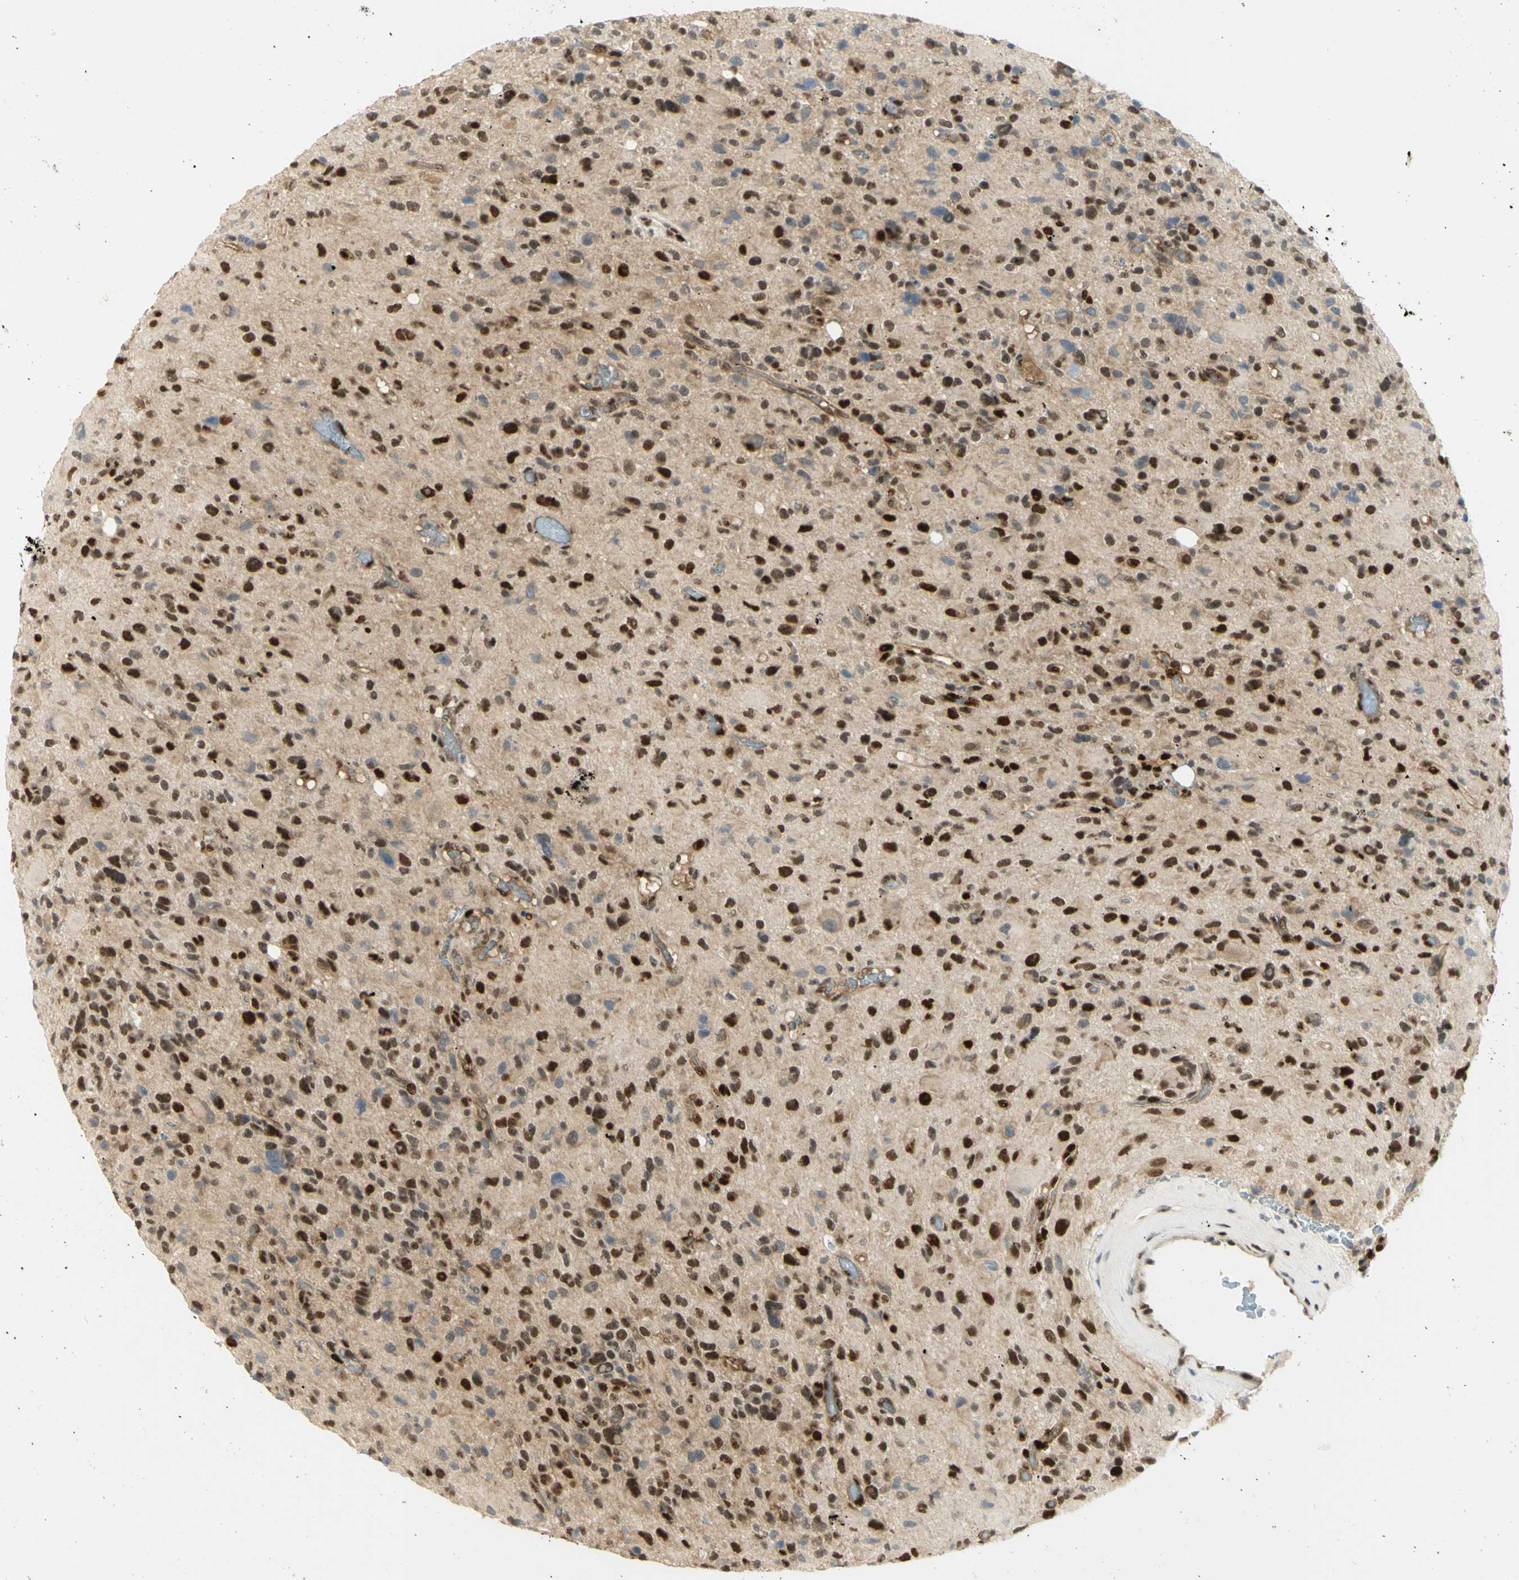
{"staining": {"intensity": "strong", "quantity": ">75%", "location": "nuclear"}, "tissue": "glioma", "cell_type": "Tumor cells", "image_type": "cancer", "snomed": [{"axis": "morphology", "description": "Glioma, malignant, High grade"}, {"axis": "topography", "description": "Brain"}], "caption": "Glioma was stained to show a protein in brown. There is high levels of strong nuclear positivity in approximately >75% of tumor cells.", "gene": "DDX1", "patient": {"sex": "male", "age": 48}}